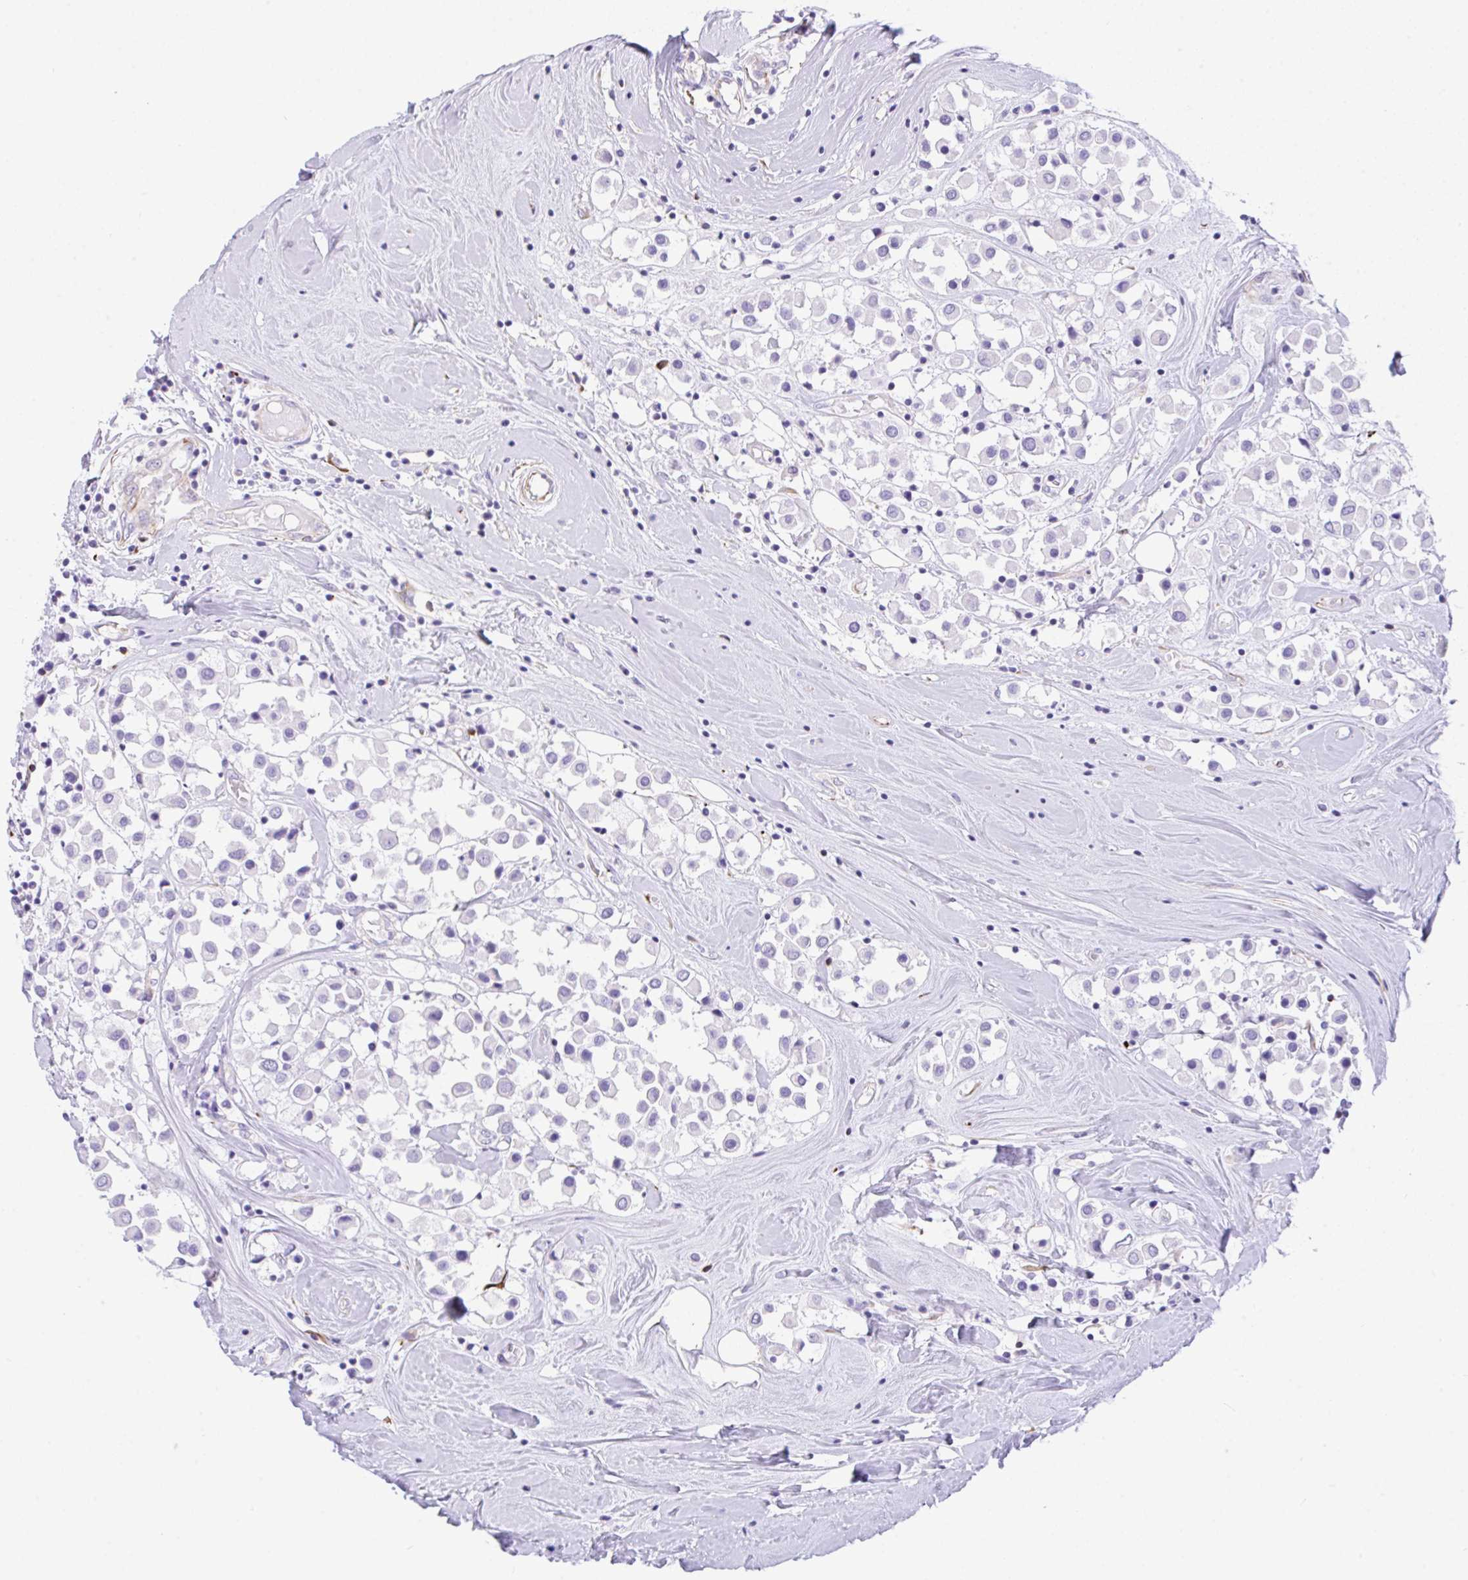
{"staining": {"intensity": "negative", "quantity": "none", "location": "none"}, "tissue": "breast cancer", "cell_type": "Tumor cells", "image_type": "cancer", "snomed": [{"axis": "morphology", "description": "Duct carcinoma"}, {"axis": "topography", "description": "Breast"}], "caption": "Human breast cancer (invasive ductal carcinoma) stained for a protein using immunohistochemistry demonstrates no expression in tumor cells.", "gene": "NDUFAF8", "patient": {"sex": "female", "age": 61}}